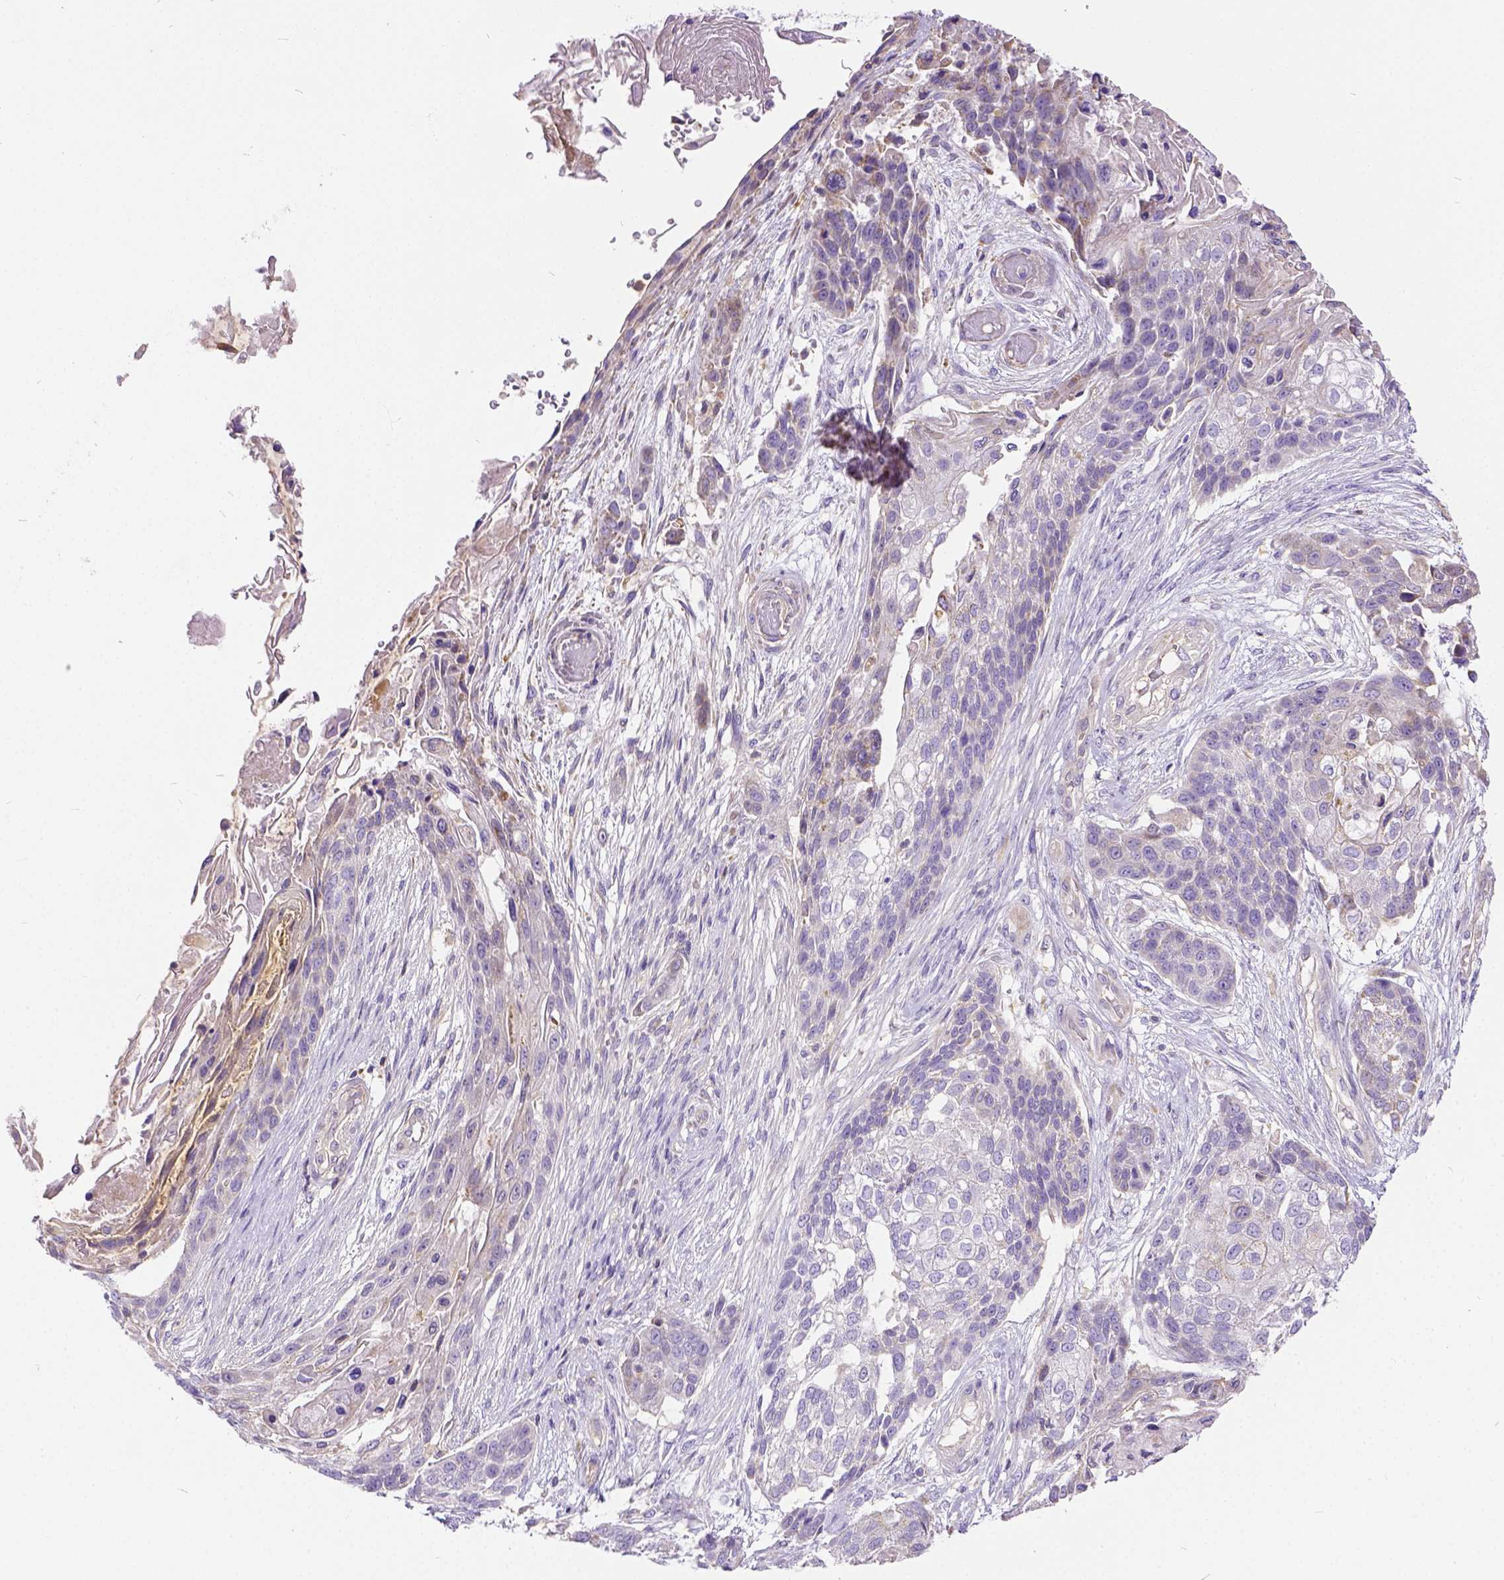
{"staining": {"intensity": "negative", "quantity": "none", "location": "none"}, "tissue": "lung cancer", "cell_type": "Tumor cells", "image_type": "cancer", "snomed": [{"axis": "morphology", "description": "Squamous cell carcinoma, NOS"}, {"axis": "topography", "description": "Lung"}], "caption": "Immunohistochemistry (IHC) image of neoplastic tissue: squamous cell carcinoma (lung) stained with DAB demonstrates no significant protein positivity in tumor cells.", "gene": "CADM4", "patient": {"sex": "male", "age": 69}}